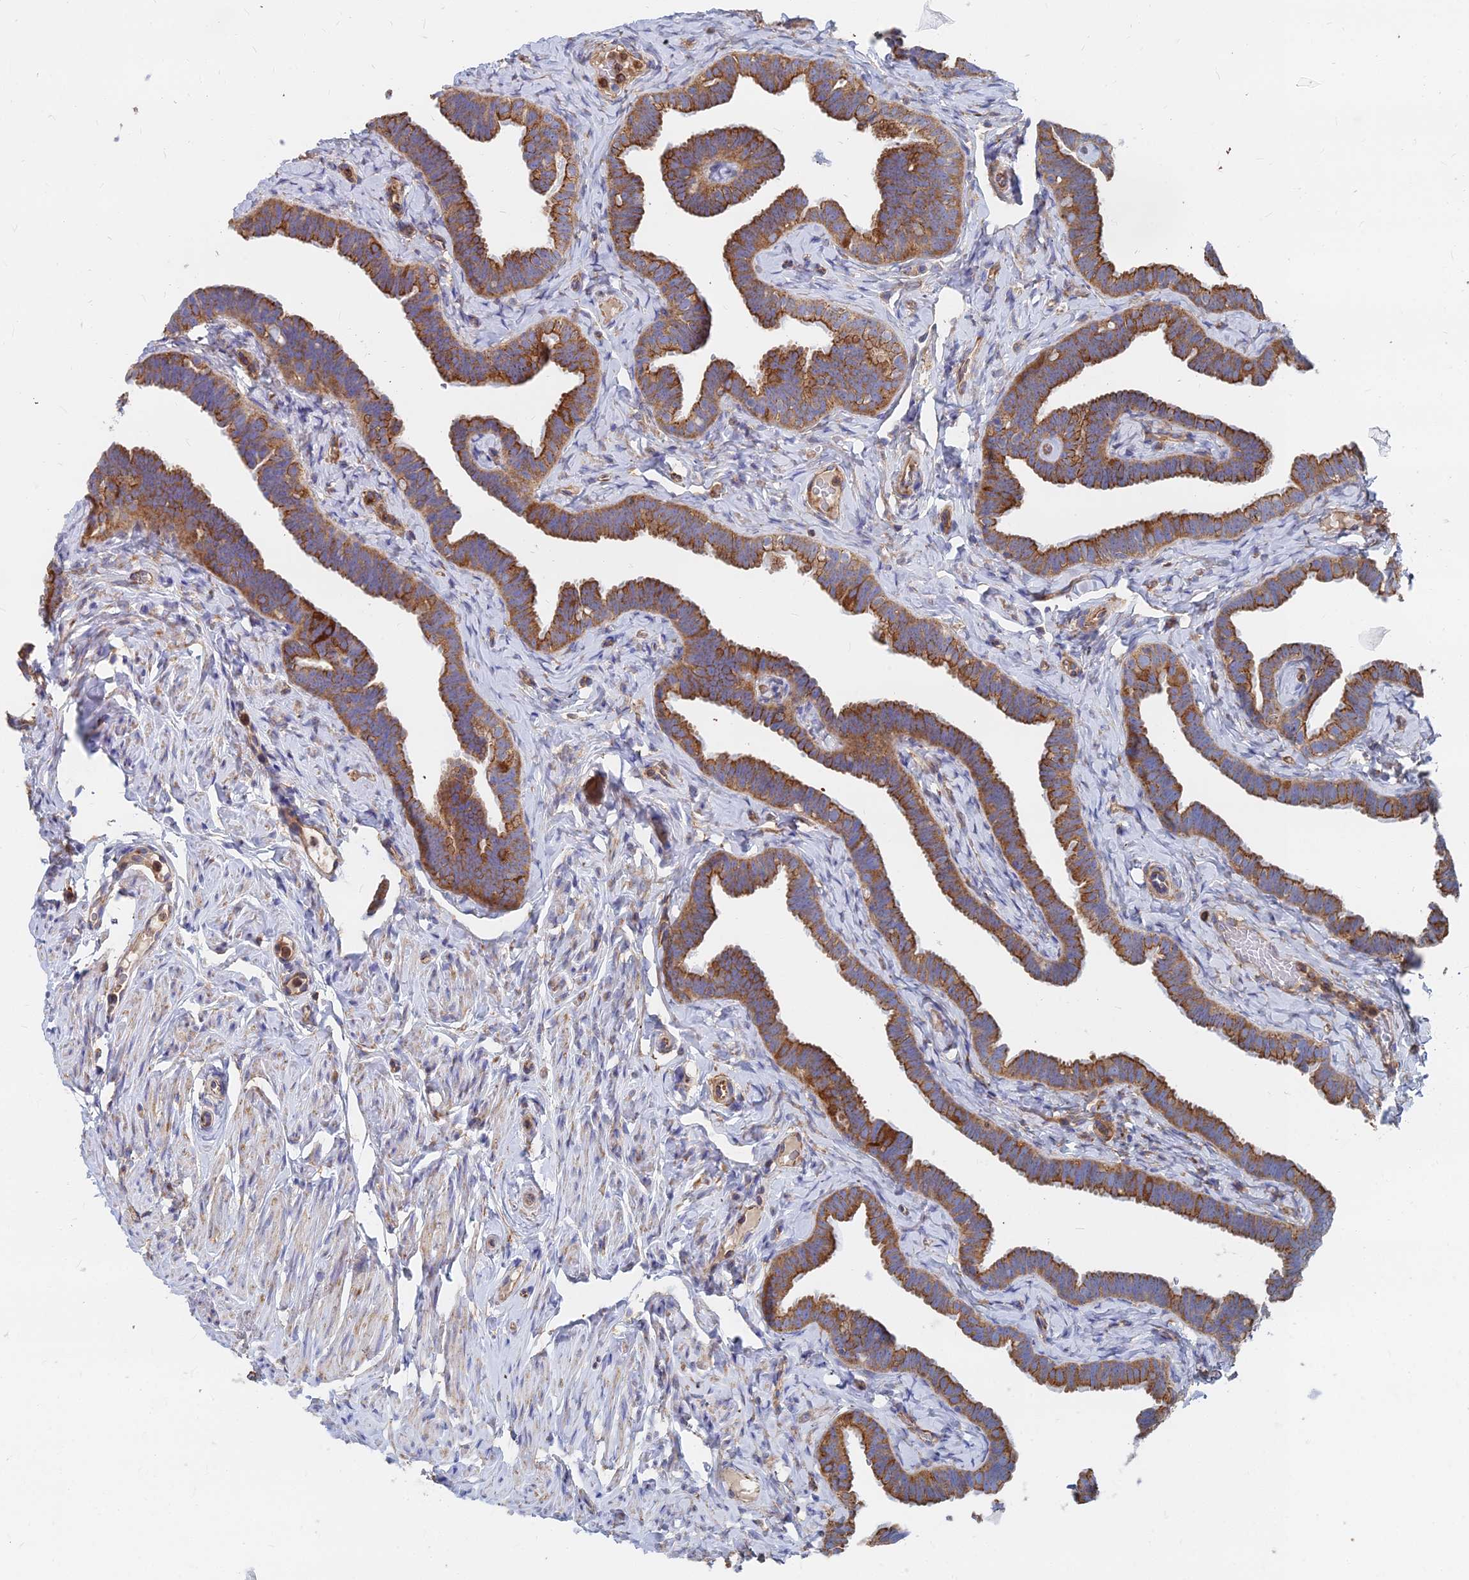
{"staining": {"intensity": "moderate", "quantity": ">75%", "location": "cytoplasmic/membranous"}, "tissue": "fallopian tube", "cell_type": "Glandular cells", "image_type": "normal", "snomed": [{"axis": "morphology", "description": "Normal tissue, NOS"}, {"axis": "topography", "description": "Fallopian tube"}], "caption": "Fallopian tube was stained to show a protein in brown. There is medium levels of moderate cytoplasmic/membranous positivity in approximately >75% of glandular cells. Immunohistochemistry (ihc) stains the protein in brown and the nuclei are stained blue.", "gene": "FFAR3", "patient": {"sex": "female", "age": 65}}